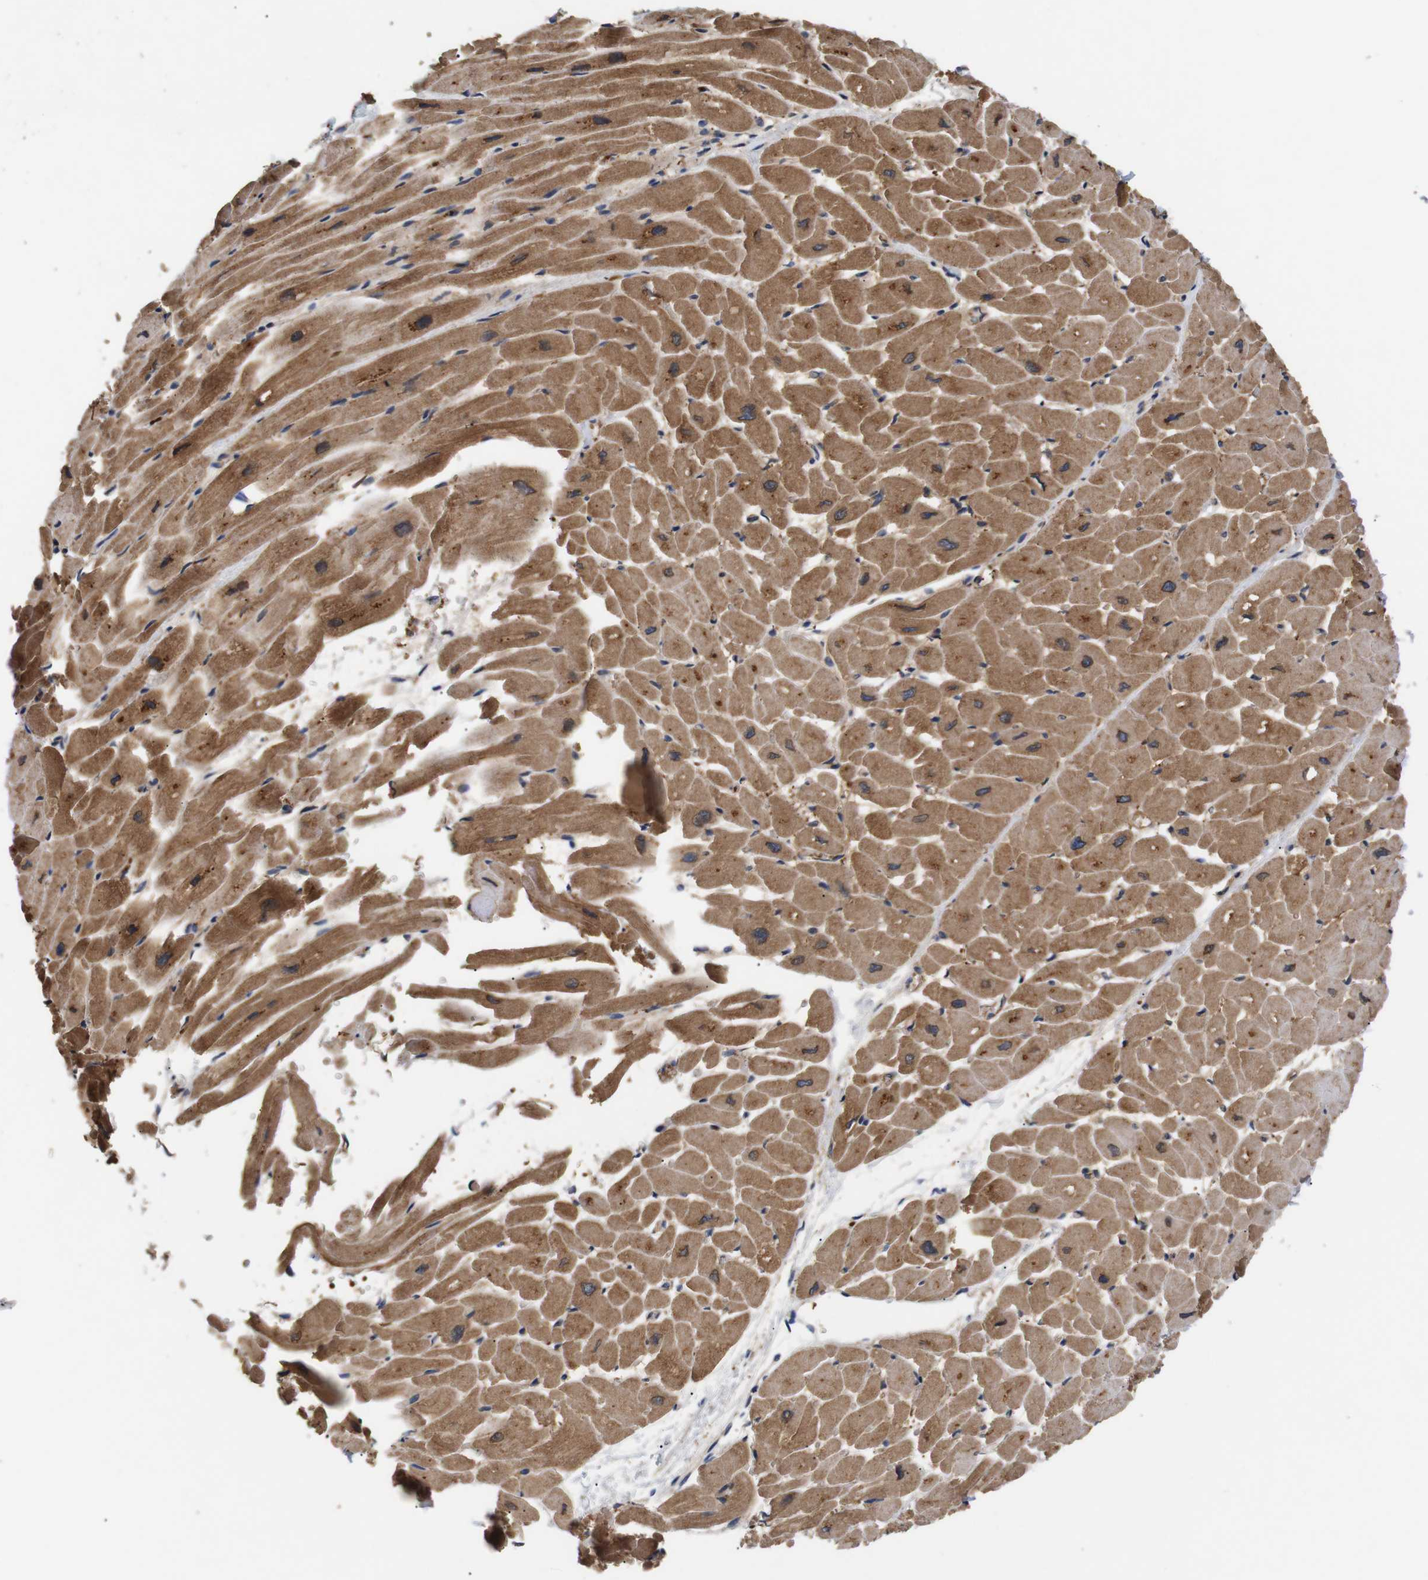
{"staining": {"intensity": "moderate", "quantity": ">75%", "location": "cytoplasmic/membranous"}, "tissue": "heart muscle", "cell_type": "Cardiomyocytes", "image_type": "normal", "snomed": [{"axis": "morphology", "description": "Normal tissue, NOS"}, {"axis": "topography", "description": "Heart"}], "caption": "Protein staining of benign heart muscle displays moderate cytoplasmic/membranous expression in approximately >75% of cardiomyocytes. Immunohistochemistry (ihc) stains the protein in brown and the nuclei are stained blue.", "gene": "DDR1", "patient": {"sex": "male", "age": 45}}